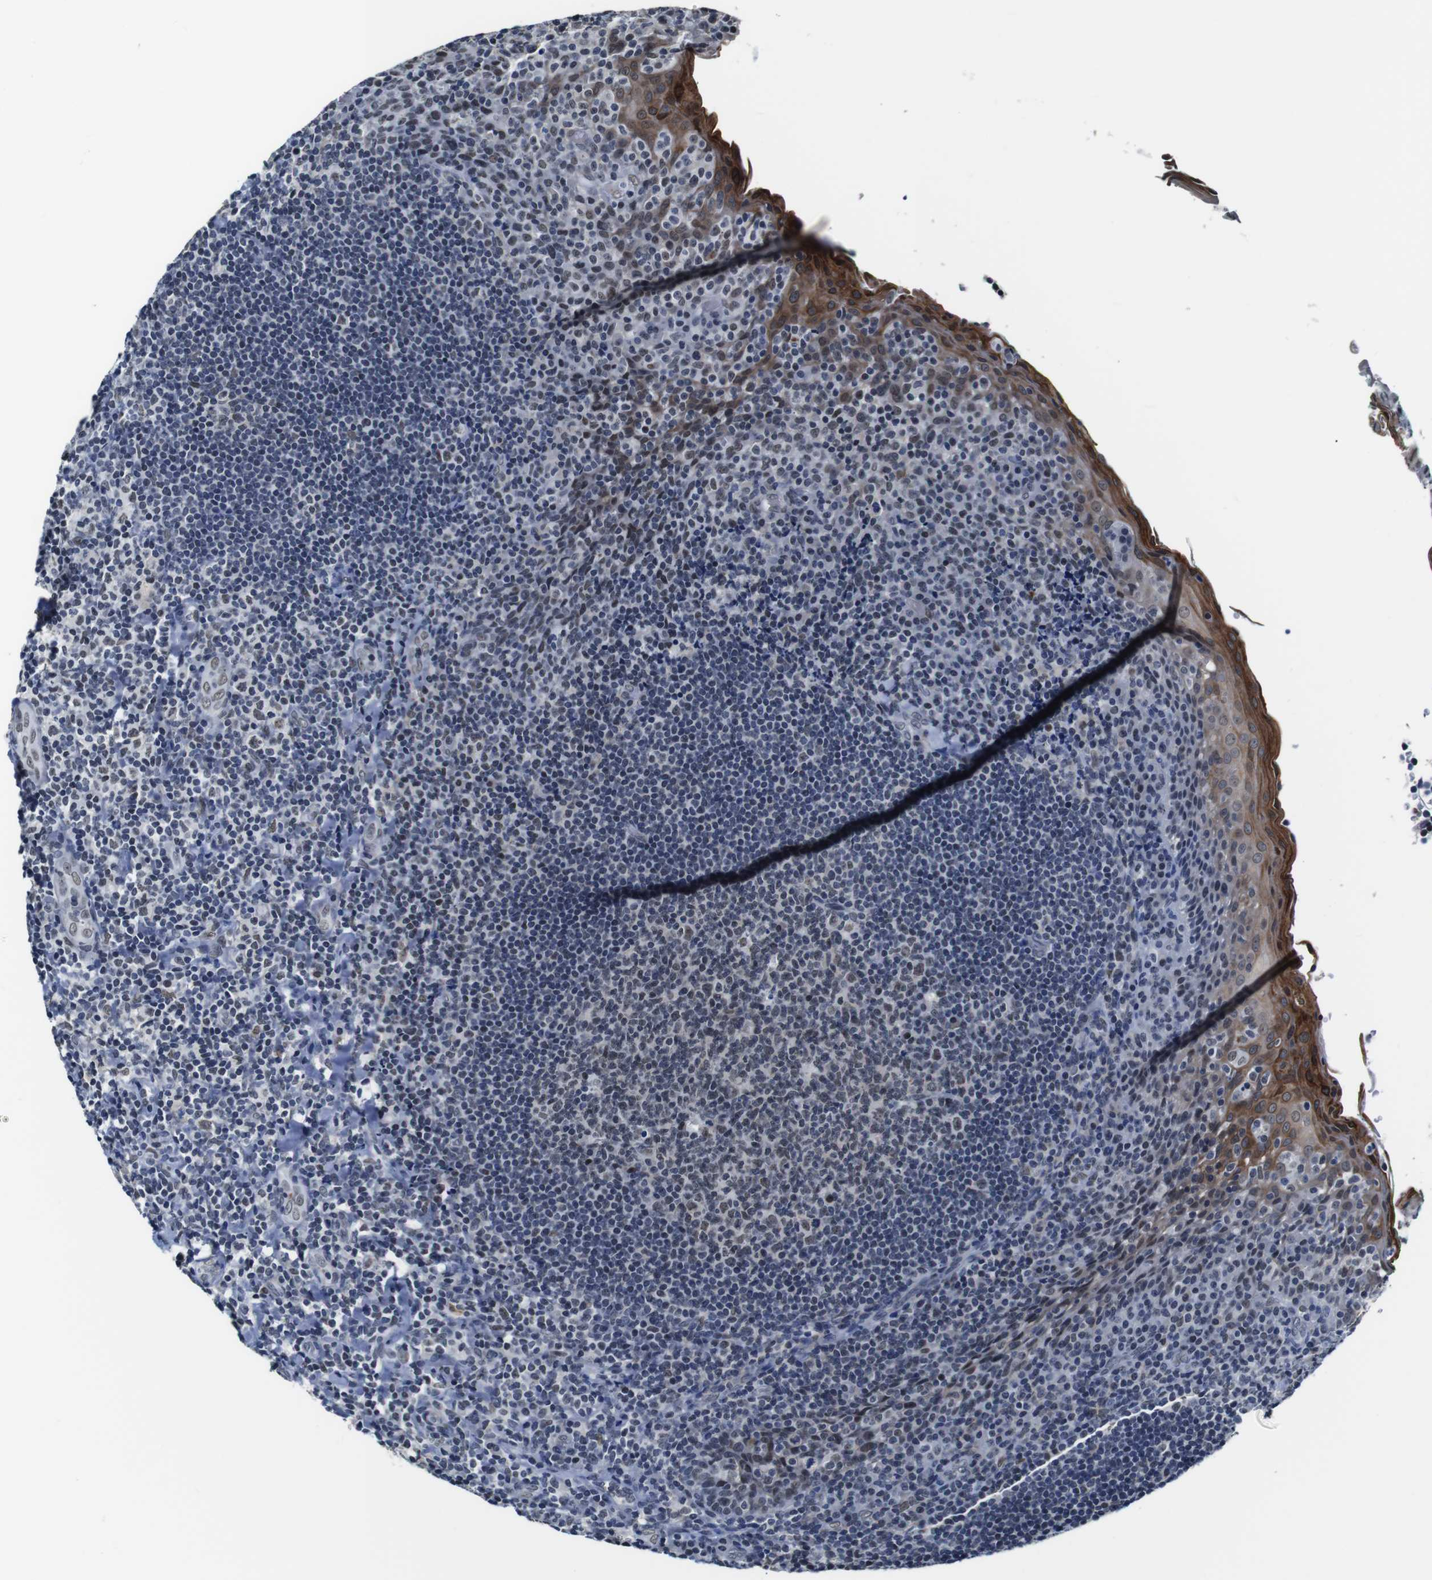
{"staining": {"intensity": "weak", "quantity": "25%-75%", "location": "nuclear"}, "tissue": "tonsil", "cell_type": "Germinal center cells", "image_type": "normal", "snomed": [{"axis": "morphology", "description": "Normal tissue, NOS"}, {"axis": "topography", "description": "Tonsil"}], "caption": "Tonsil stained with a protein marker exhibits weak staining in germinal center cells.", "gene": "ILDR2", "patient": {"sex": "male", "age": 17}}